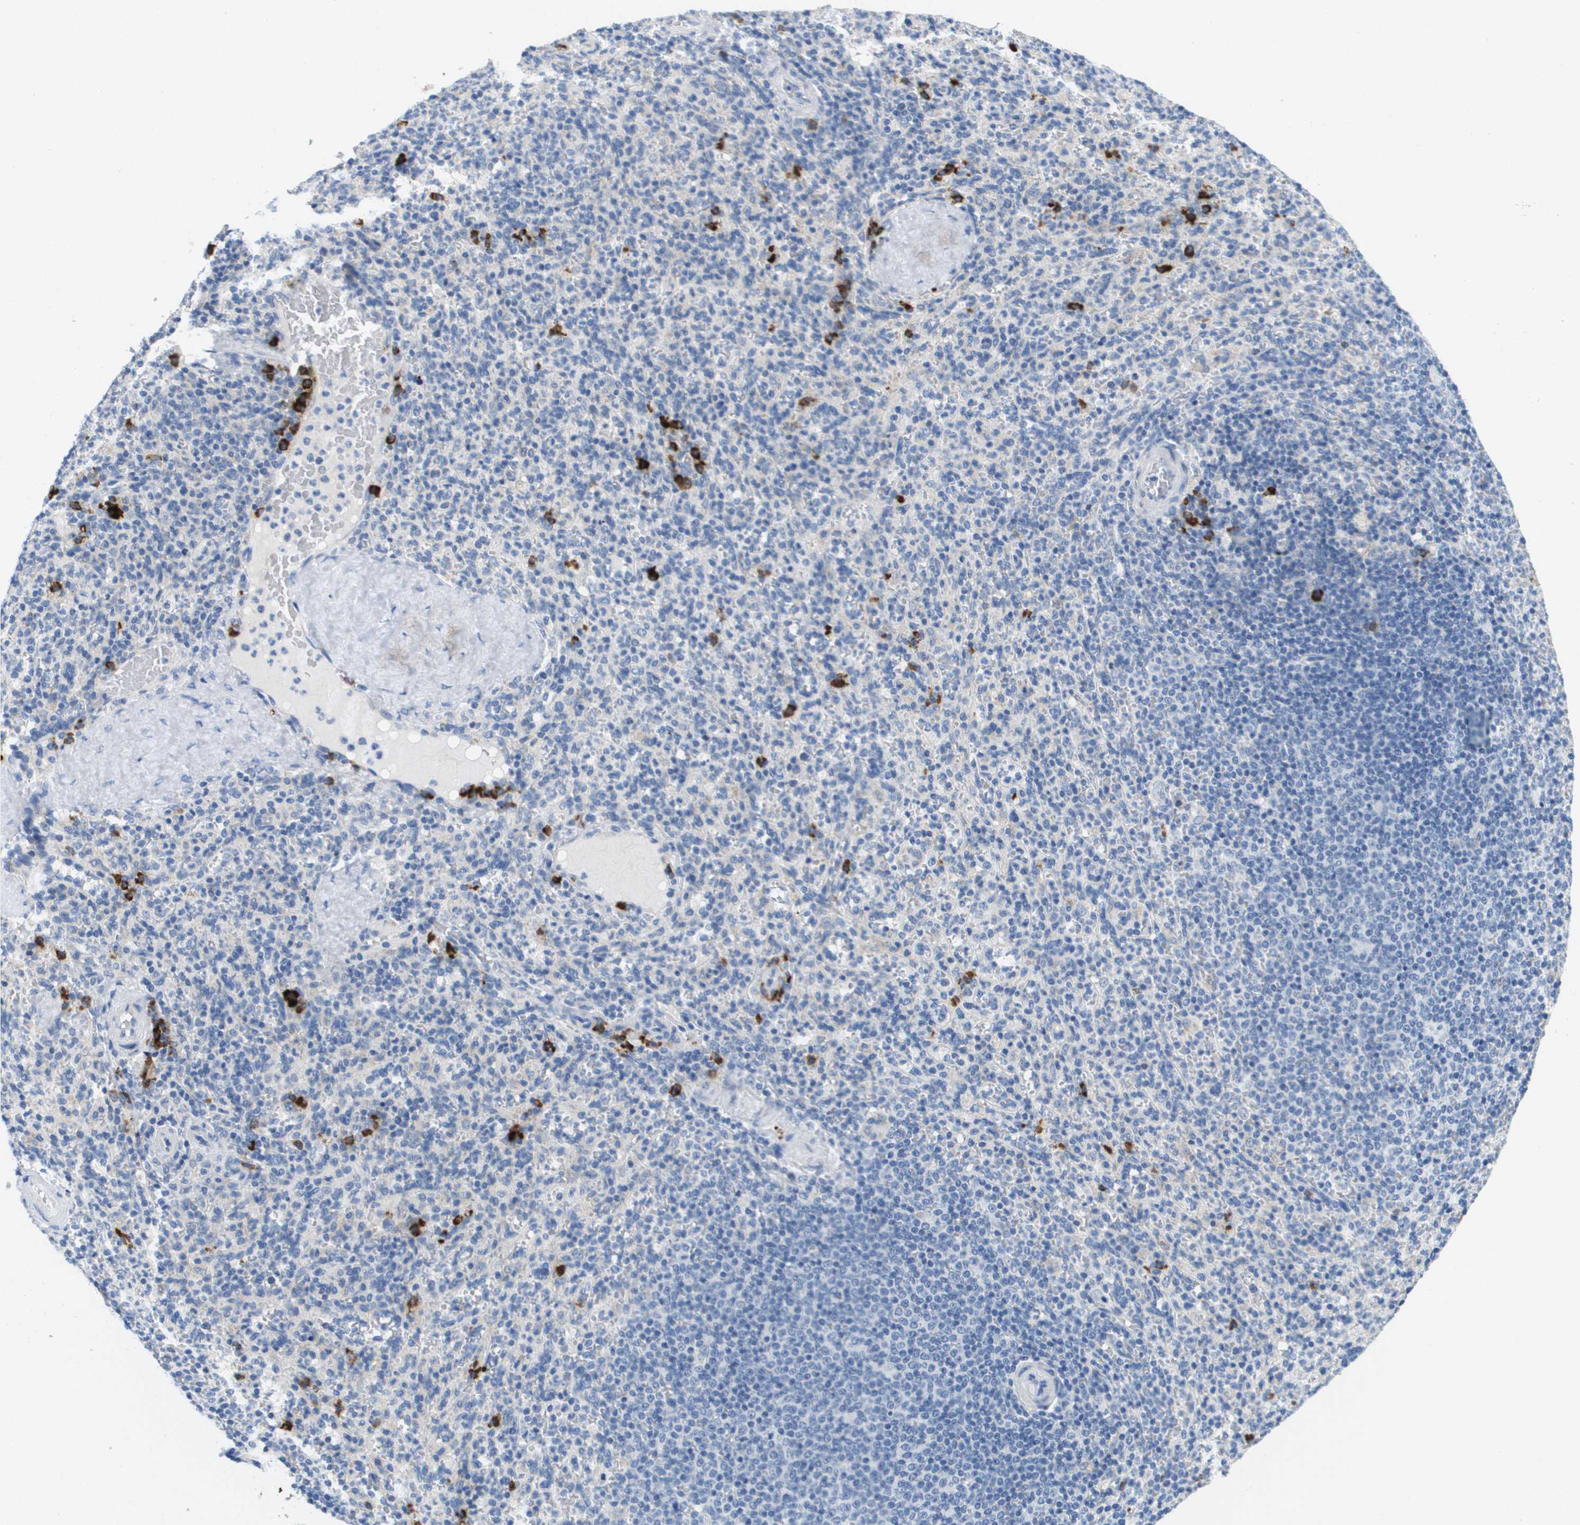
{"staining": {"intensity": "strong", "quantity": "<25%", "location": "cytoplasmic/membranous"}, "tissue": "spleen", "cell_type": "Cells in red pulp", "image_type": "normal", "snomed": [{"axis": "morphology", "description": "Normal tissue, NOS"}, {"axis": "topography", "description": "Spleen"}], "caption": "Immunohistochemical staining of normal spleen shows strong cytoplasmic/membranous protein positivity in approximately <25% of cells in red pulp. Nuclei are stained in blue.", "gene": "CD3G", "patient": {"sex": "male", "age": 36}}